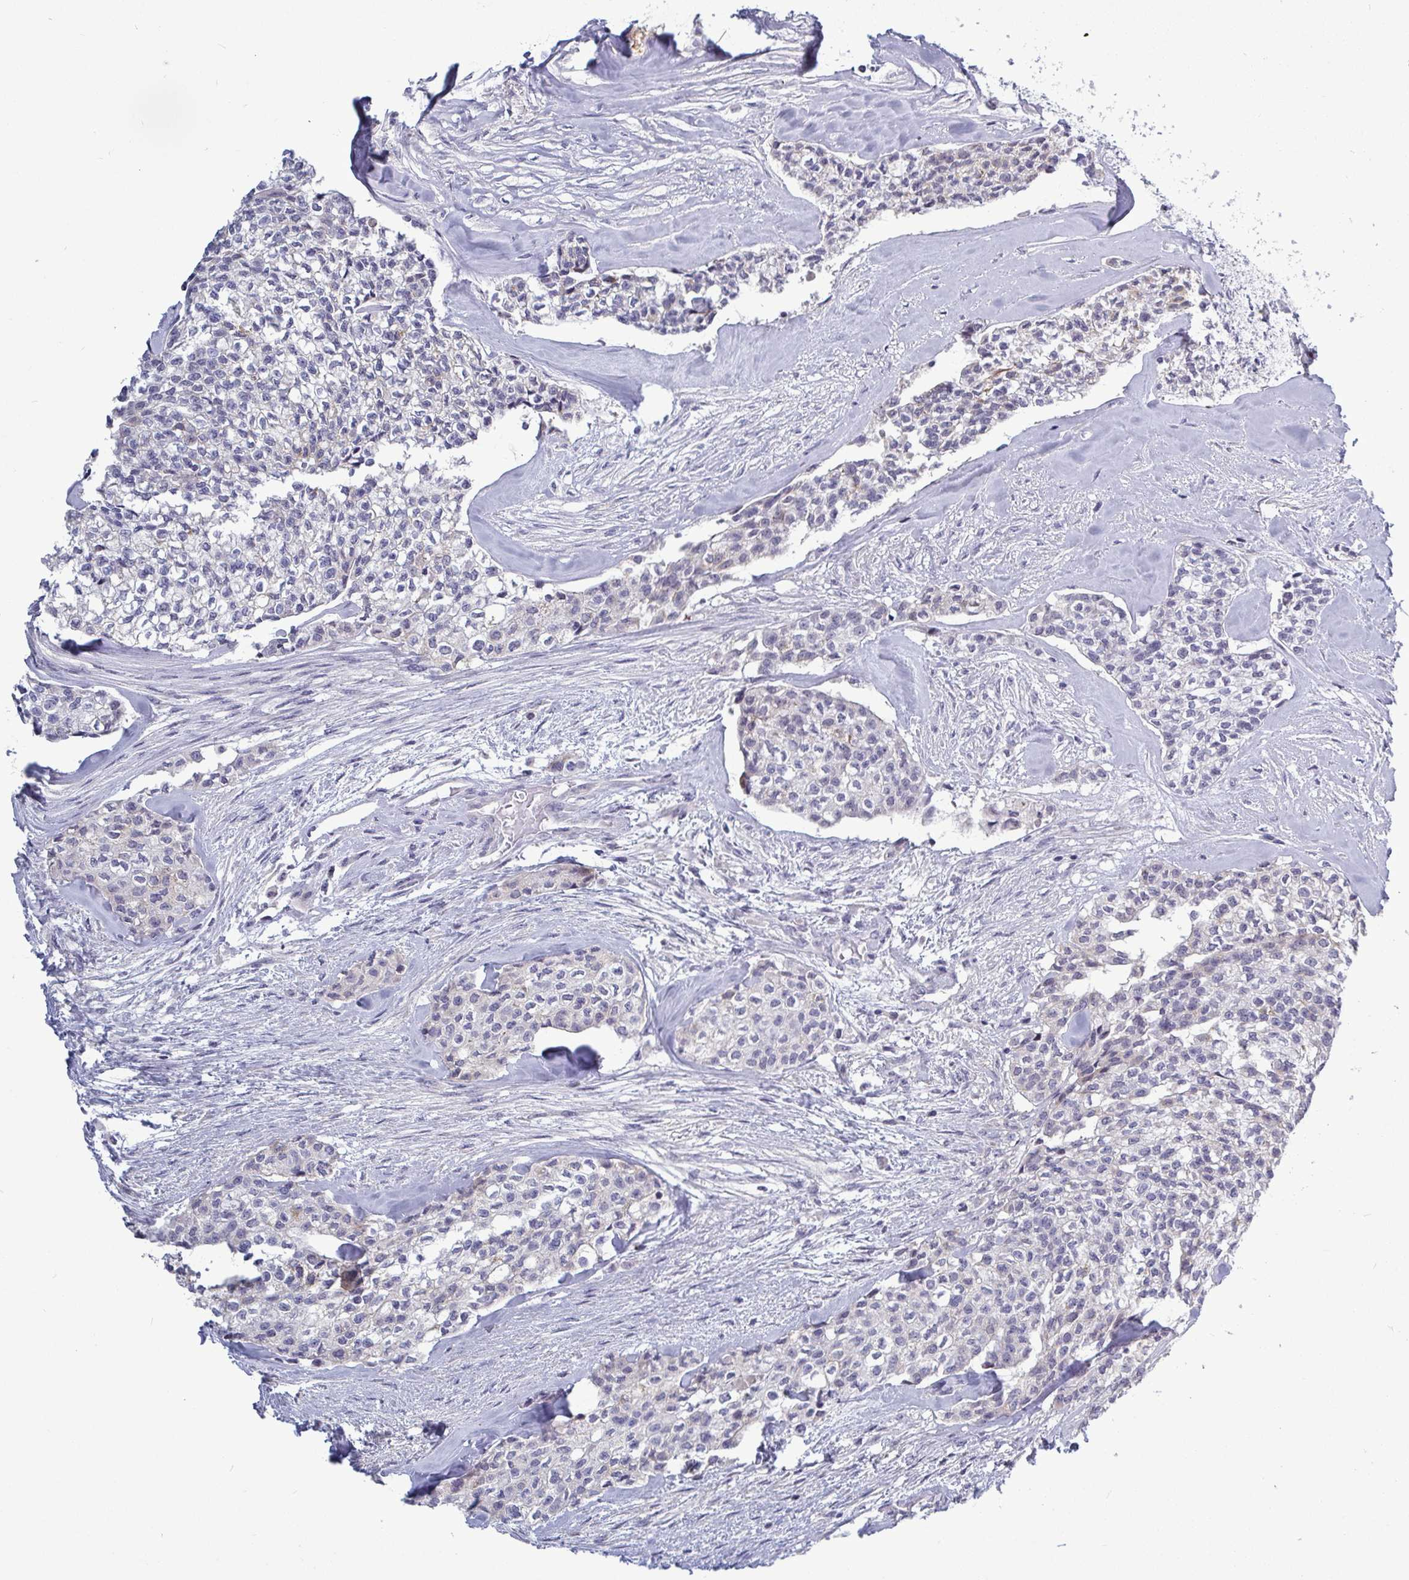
{"staining": {"intensity": "negative", "quantity": "none", "location": "none"}, "tissue": "head and neck cancer", "cell_type": "Tumor cells", "image_type": "cancer", "snomed": [{"axis": "morphology", "description": "Adenocarcinoma, NOS"}, {"axis": "topography", "description": "Head-Neck"}], "caption": "A photomicrograph of head and neck cancer stained for a protein exhibits no brown staining in tumor cells.", "gene": "TCEAL8", "patient": {"sex": "male", "age": 81}}